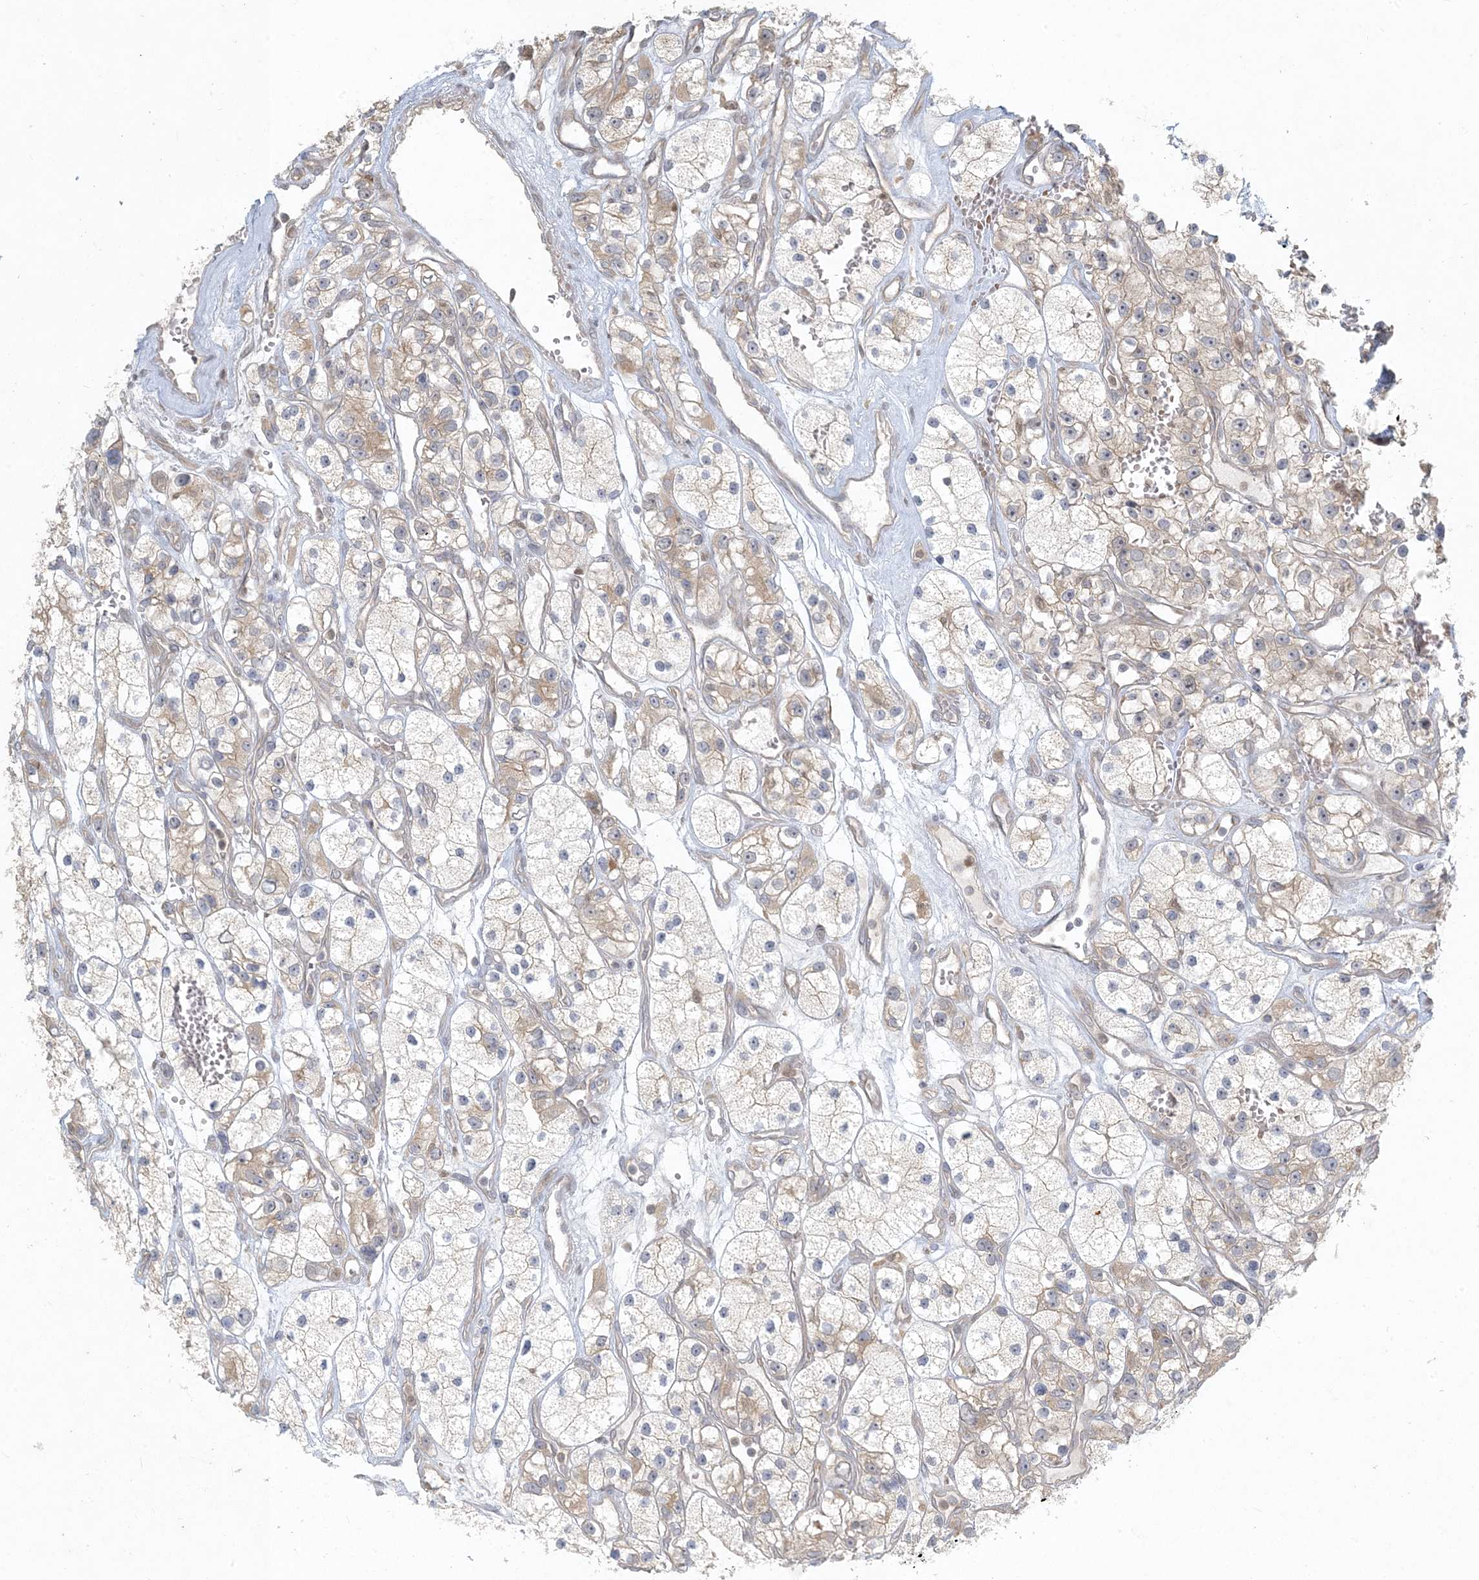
{"staining": {"intensity": "weak", "quantity": "25%-75%", "location": "cytoplasmic/membranous"}, "tissue": "renal cancer", "cell_type": "Tumor cells", "image_type": "cancer", "snomed": [{"axis": "morphology", "description": "Adenocarcinoma, NOS"}, {"axis": "topography", "description": "Kidney"}], "caption": "IHC image of neoplastic tissue: renal cancer stained using immunohistochemistry exhibits low levels of weak protein expression localized specifically in the cytoplasmic/membranous of tumor cells, appearing as a cytoplasmic/membranous brown color.", "gene": "CTDNEP1", "patient": {"sex": "female", "age": 57}}